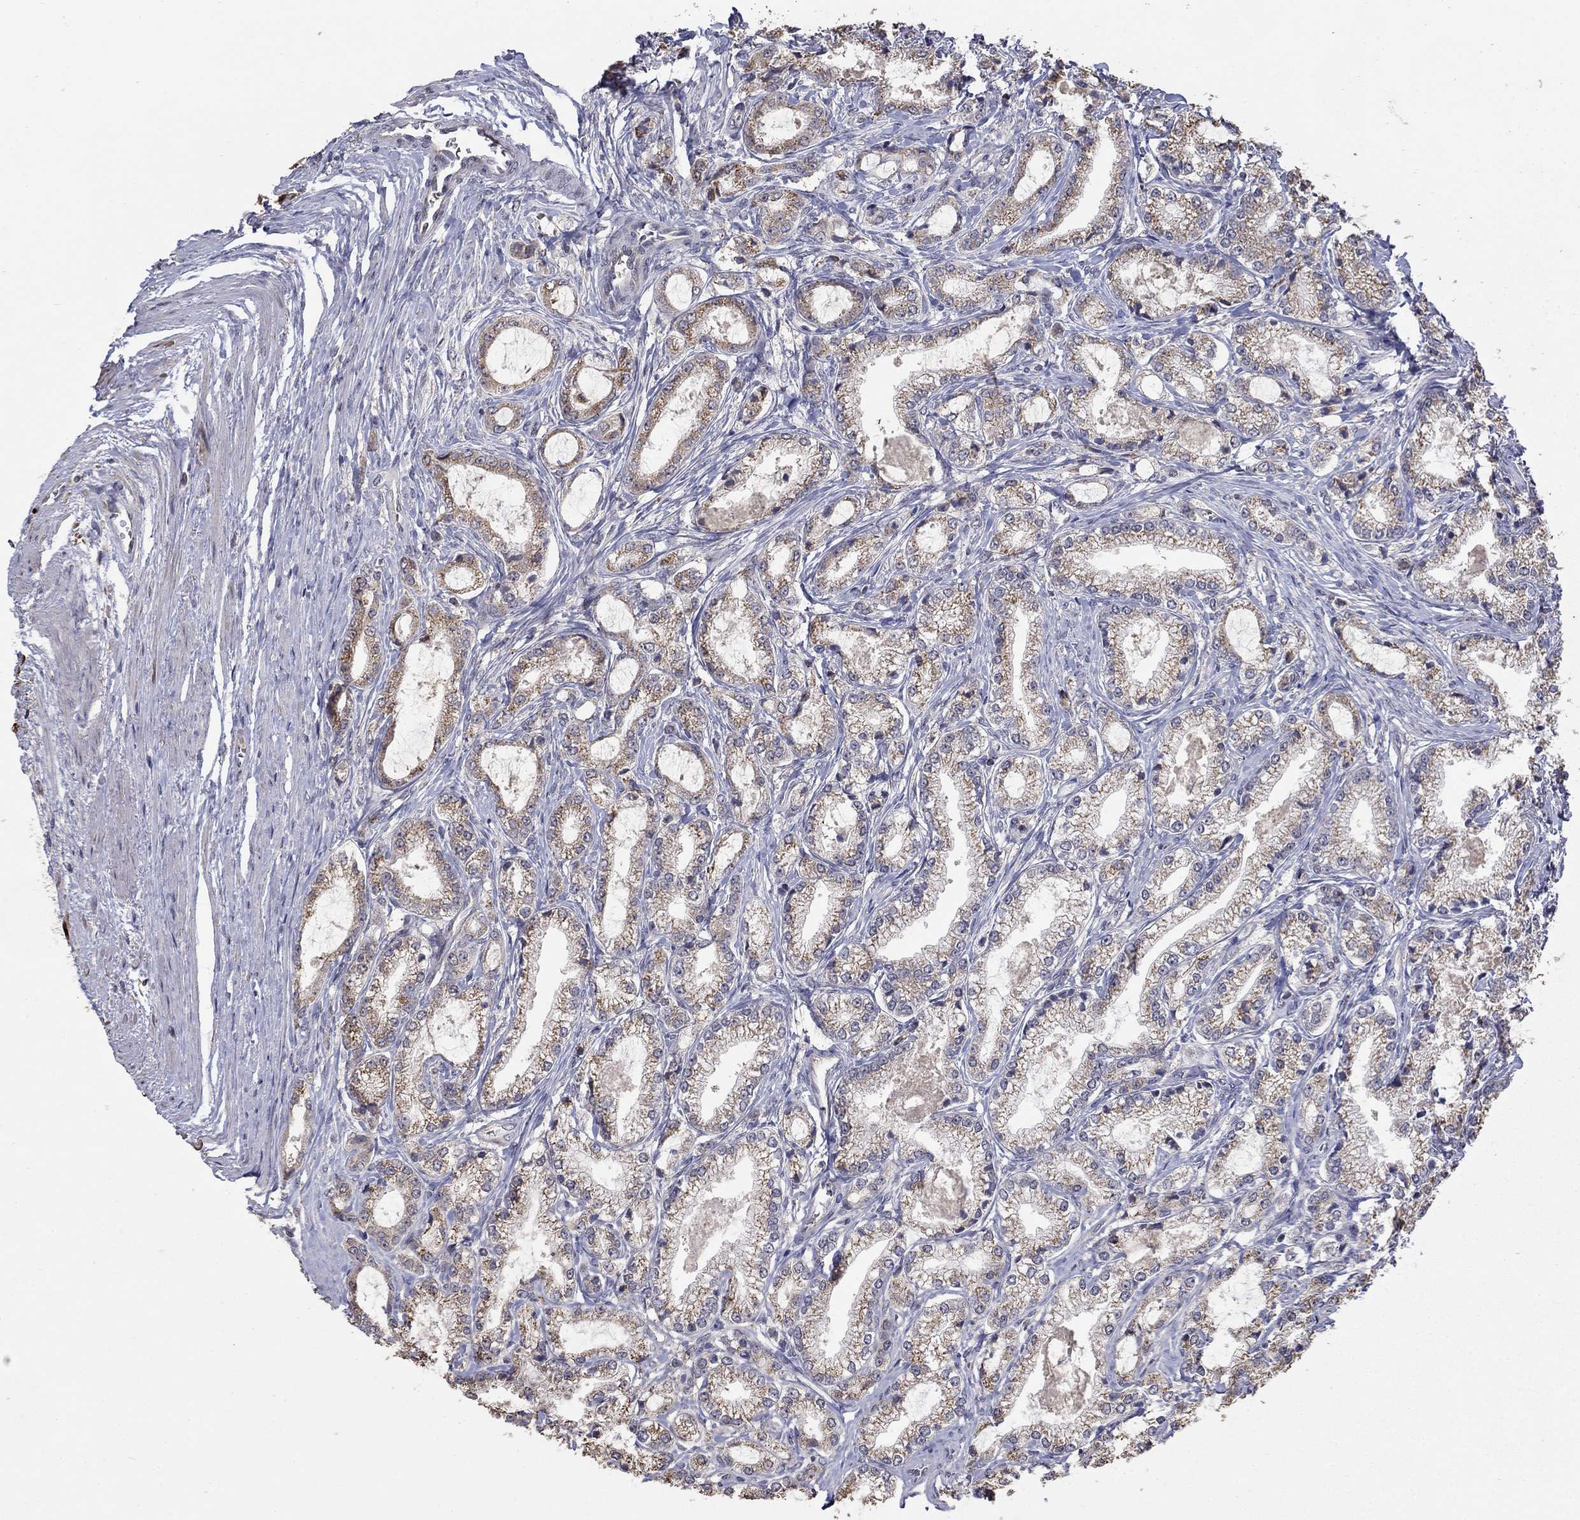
{"staining": {"intensity": "moderate", "quantity": "25%-75%", "location": "cytoplasmic/membranous"}, "tissue": "prostate cancer", "cell_type": "Tumor cells", "image_type": "cancer", "snomed": [{"axis": "morphology", "description": "Adenocarcinoma, NOS"}, {"axis": "topography", "description": "Prostate and seminal vesicle, NOS"}, {"axis": "topography", "description": "Prostate"}], "caption": "Immunohistochemical staining of human prostate cancer reveals moderate cytoplasmic/membranous protein staining in about 25%-75% of tumor cells.", "gene": "LPCAT4", "patient": {"sex": "male", "age": 62}}